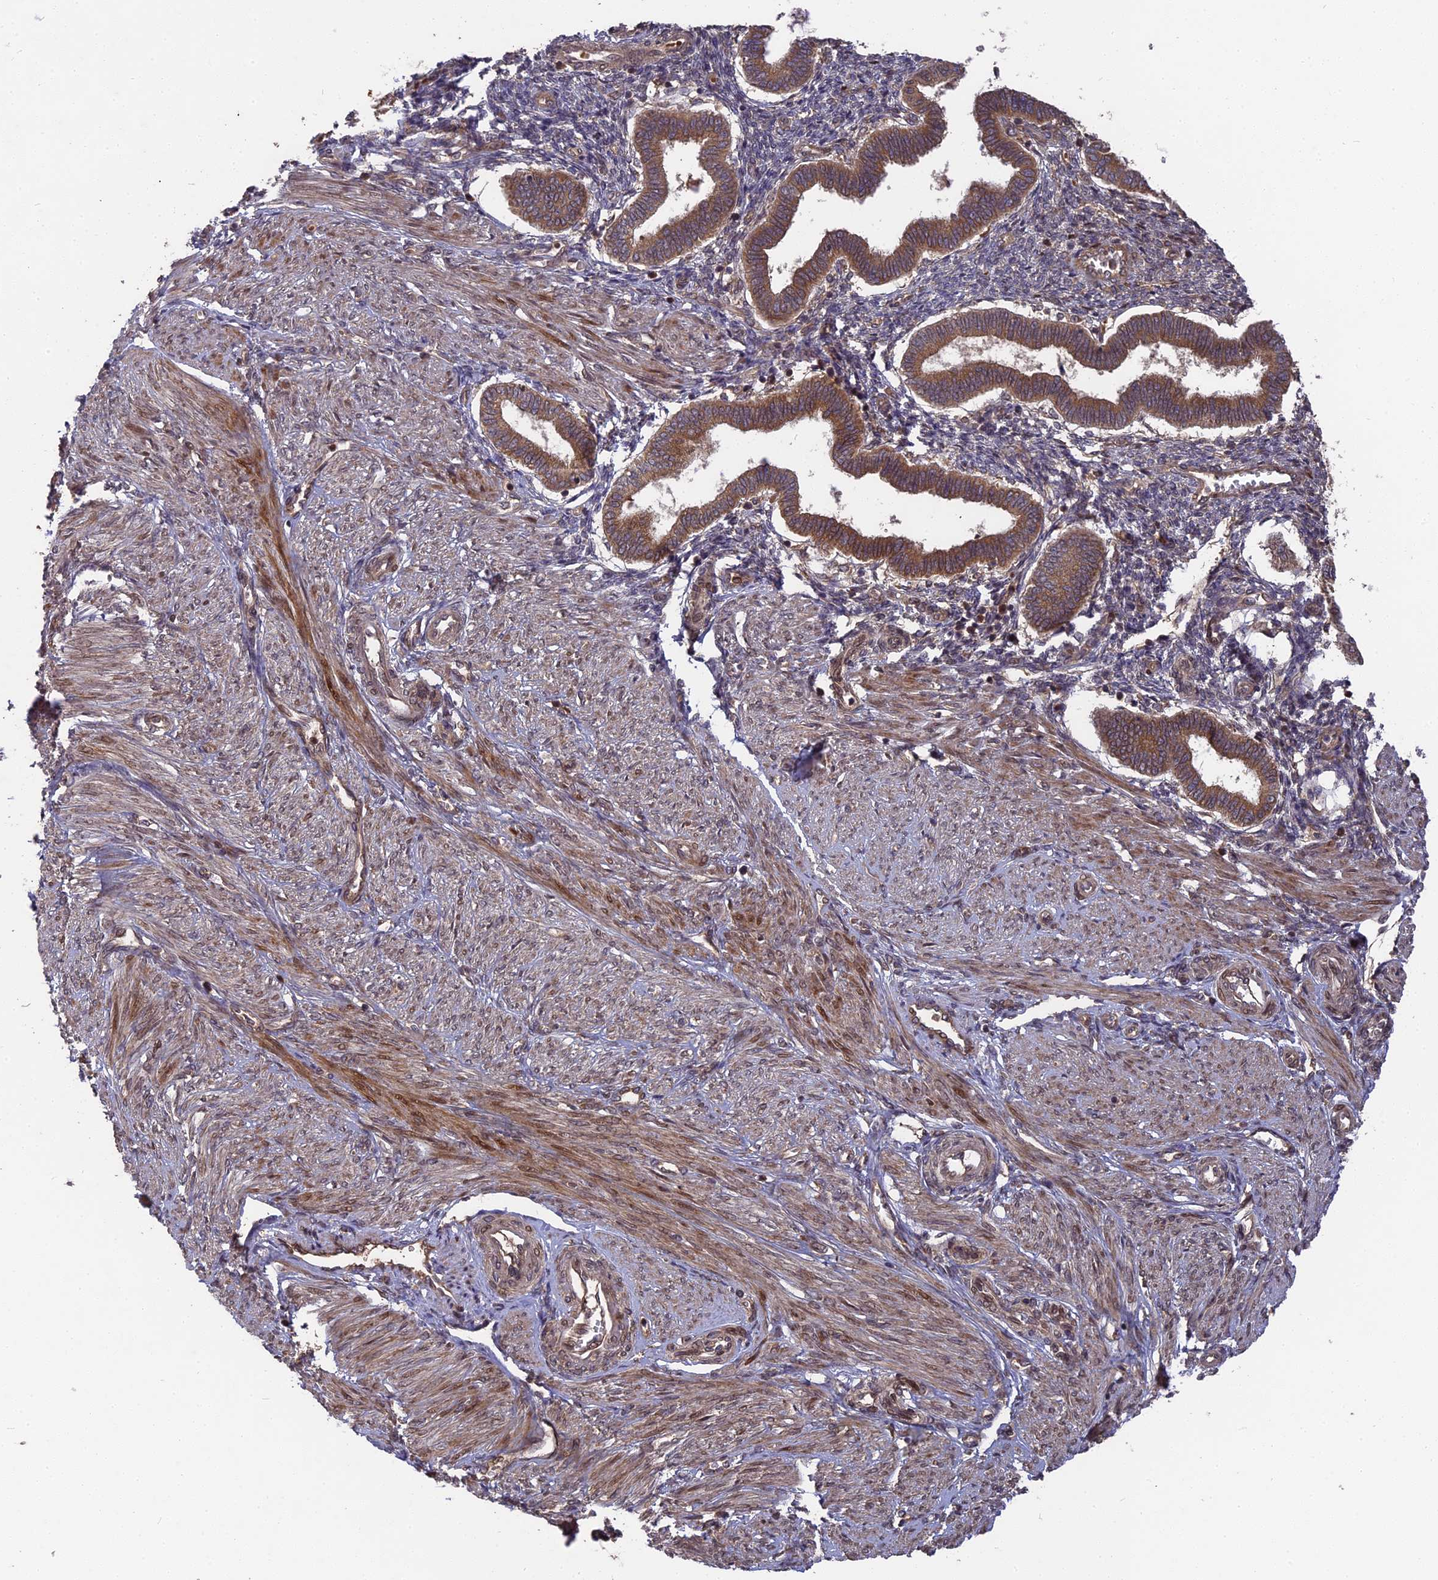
{"staining": {"intensity": "moderate", "quantity": "25%-75%", "location": "cytoplasmic/membranous"}, "tissue": "endometrium", "cell_type": "Cells in endometrial stroma", "image_type": "normal", "snomed": [{"axis": "morphology", "description": "Normal tissue, NOS"}, {"axis": "topography", "description": "Endometrium"}], "caption": "The immunohistochemical stain highlights moderate cytoplasmic/membranous expression in cells in endometrial stroma of unremarkable endometrium. Nuclei are stained in blue.", "gene": "TMUB2", "patient": {"sex": "female", "age": 24}}